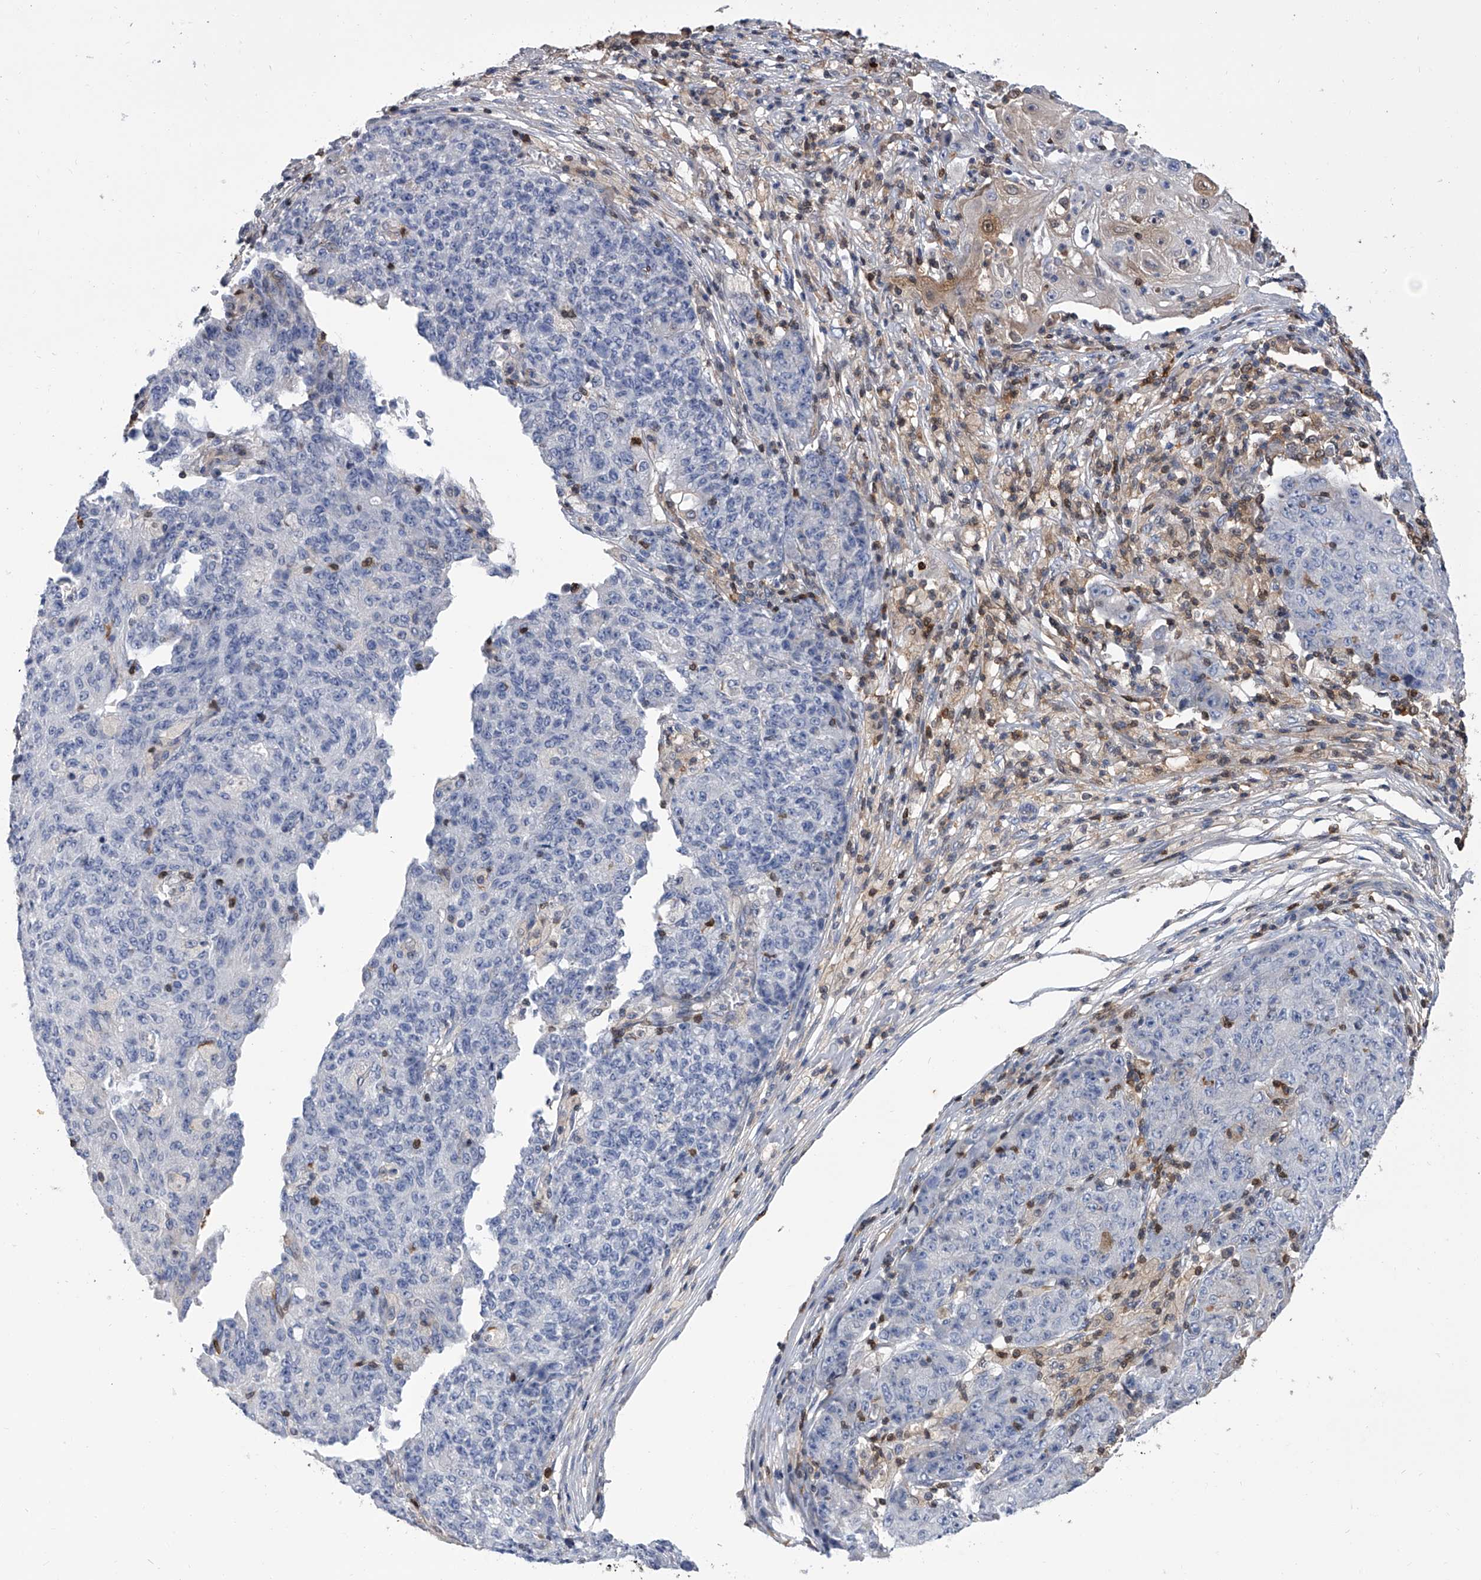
{"staining": {"intensity": "negative", "quantity": "none", "location": "none"}, "tissue": "ovarian cancer", "cell_type": "Tumor cells", "image_type": "cancer", "snomed": [{"axis": "morphology", "description": "Carcinoma, endometroid"}, {"axis": "topography", "description": "Ovary"}], "caption": "A high-resolution histopathology image shows immunohistochemistry staining of endometroid carcinoma (ovarian), which displays no significant expression in tumor cells.", "gene": "SERPINB9", "patient": {"sex": "female", "age": 42}}